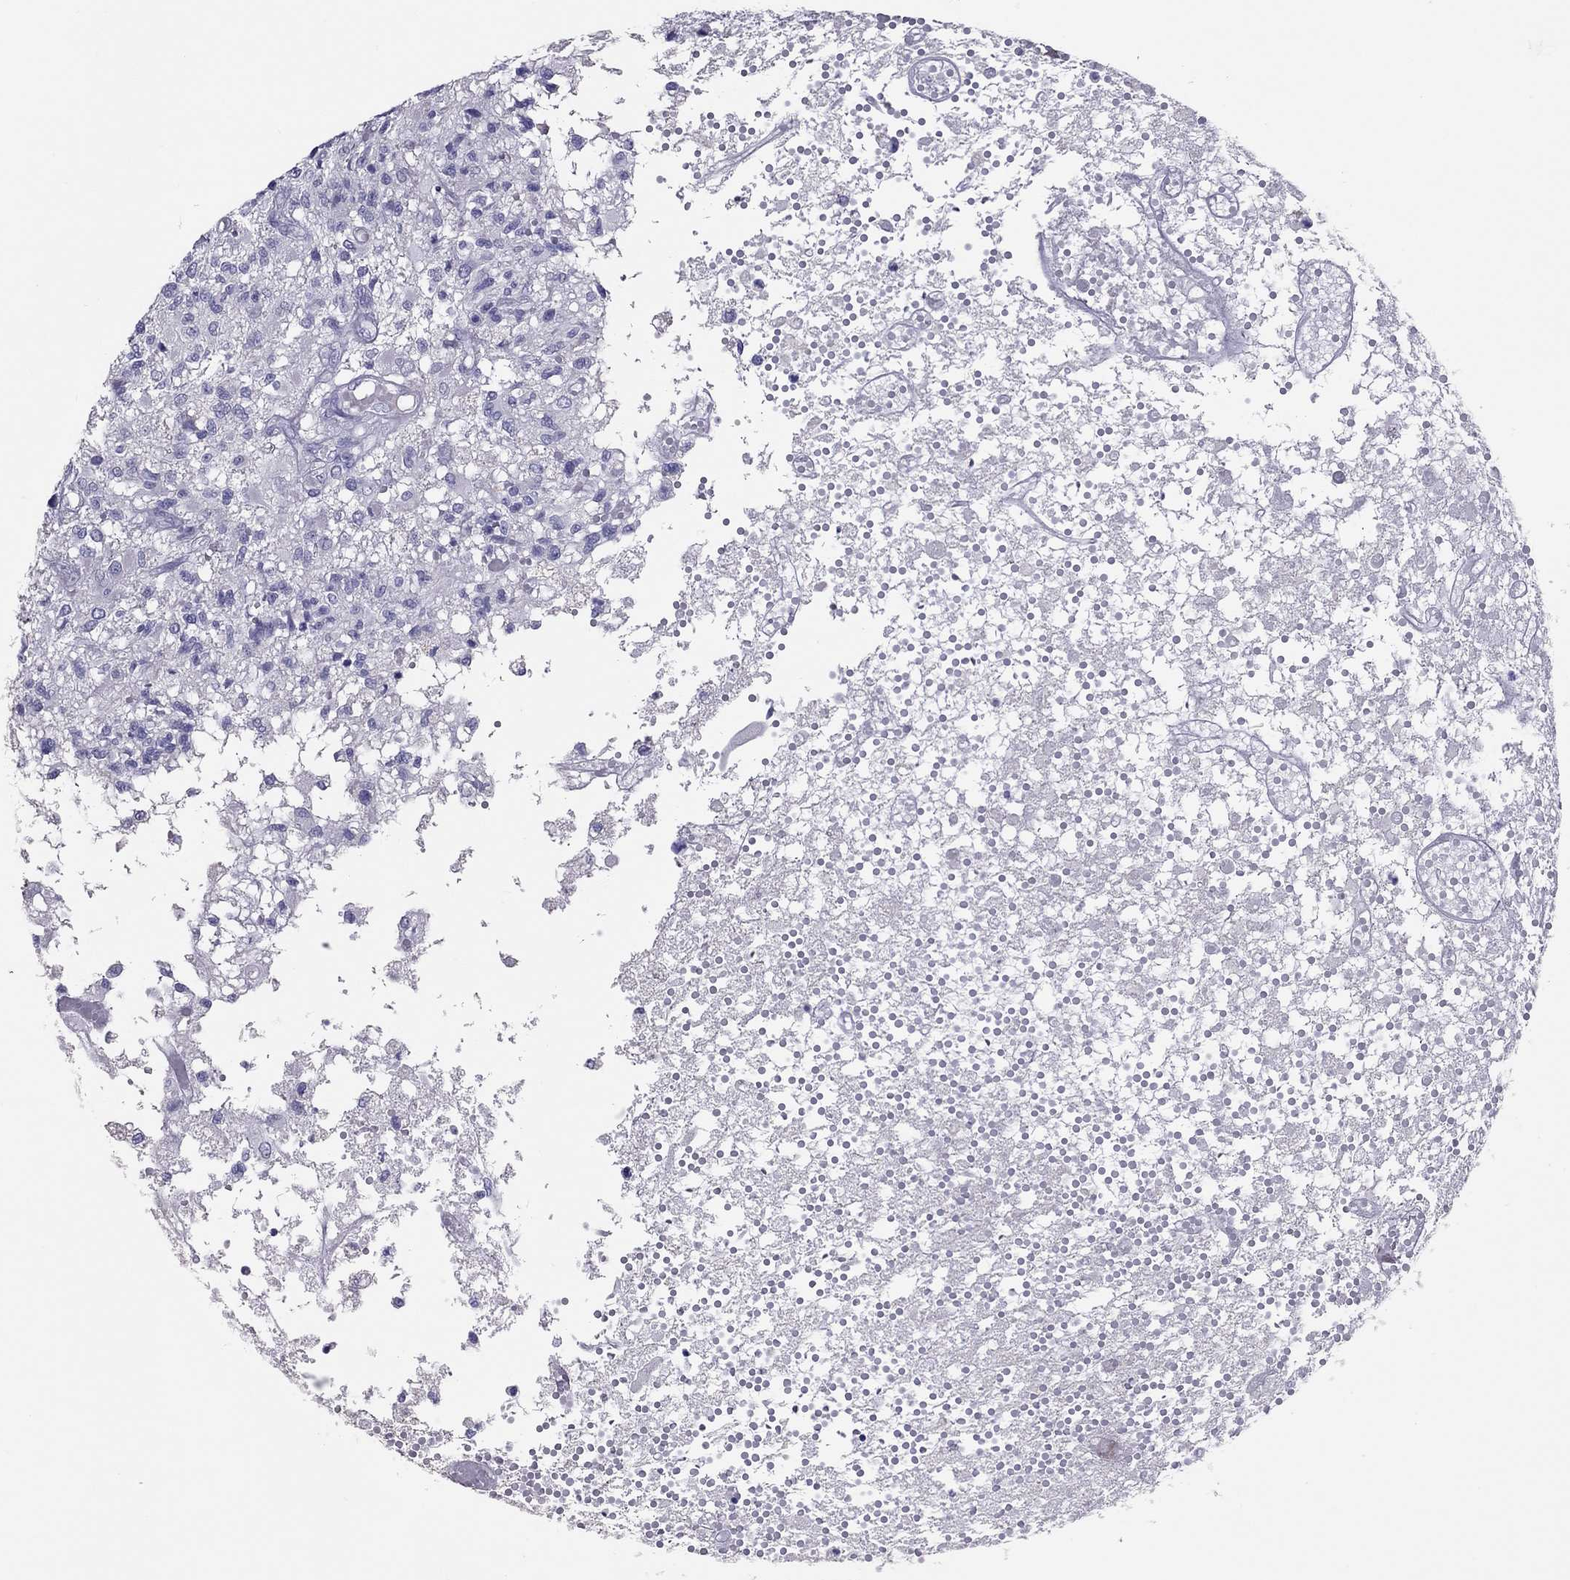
{"staining": {"intensity": "negative", "quantity": "none", "location": "none"}, "tissue": "glioma", "cell_type": "Tumor cells", "image_type": "cancer", "snomed": [{"axis": "morphology", "description": "Glioma, malignant, High grade"}, {"axis": "topography", "description": "Brain"}], "caption": "The histopathology image displays no staining of tumor cells in malignant high-grade glioma. (Stains: DAB (3,3'-diaminobenzidine) immunohistochemistry (IHC) with hematoxylin counter stain, Microscopy: brightfield microscopy at high magnification).", "gene": "IL17REL", "patient": {"sex": "female", "age": 63}}